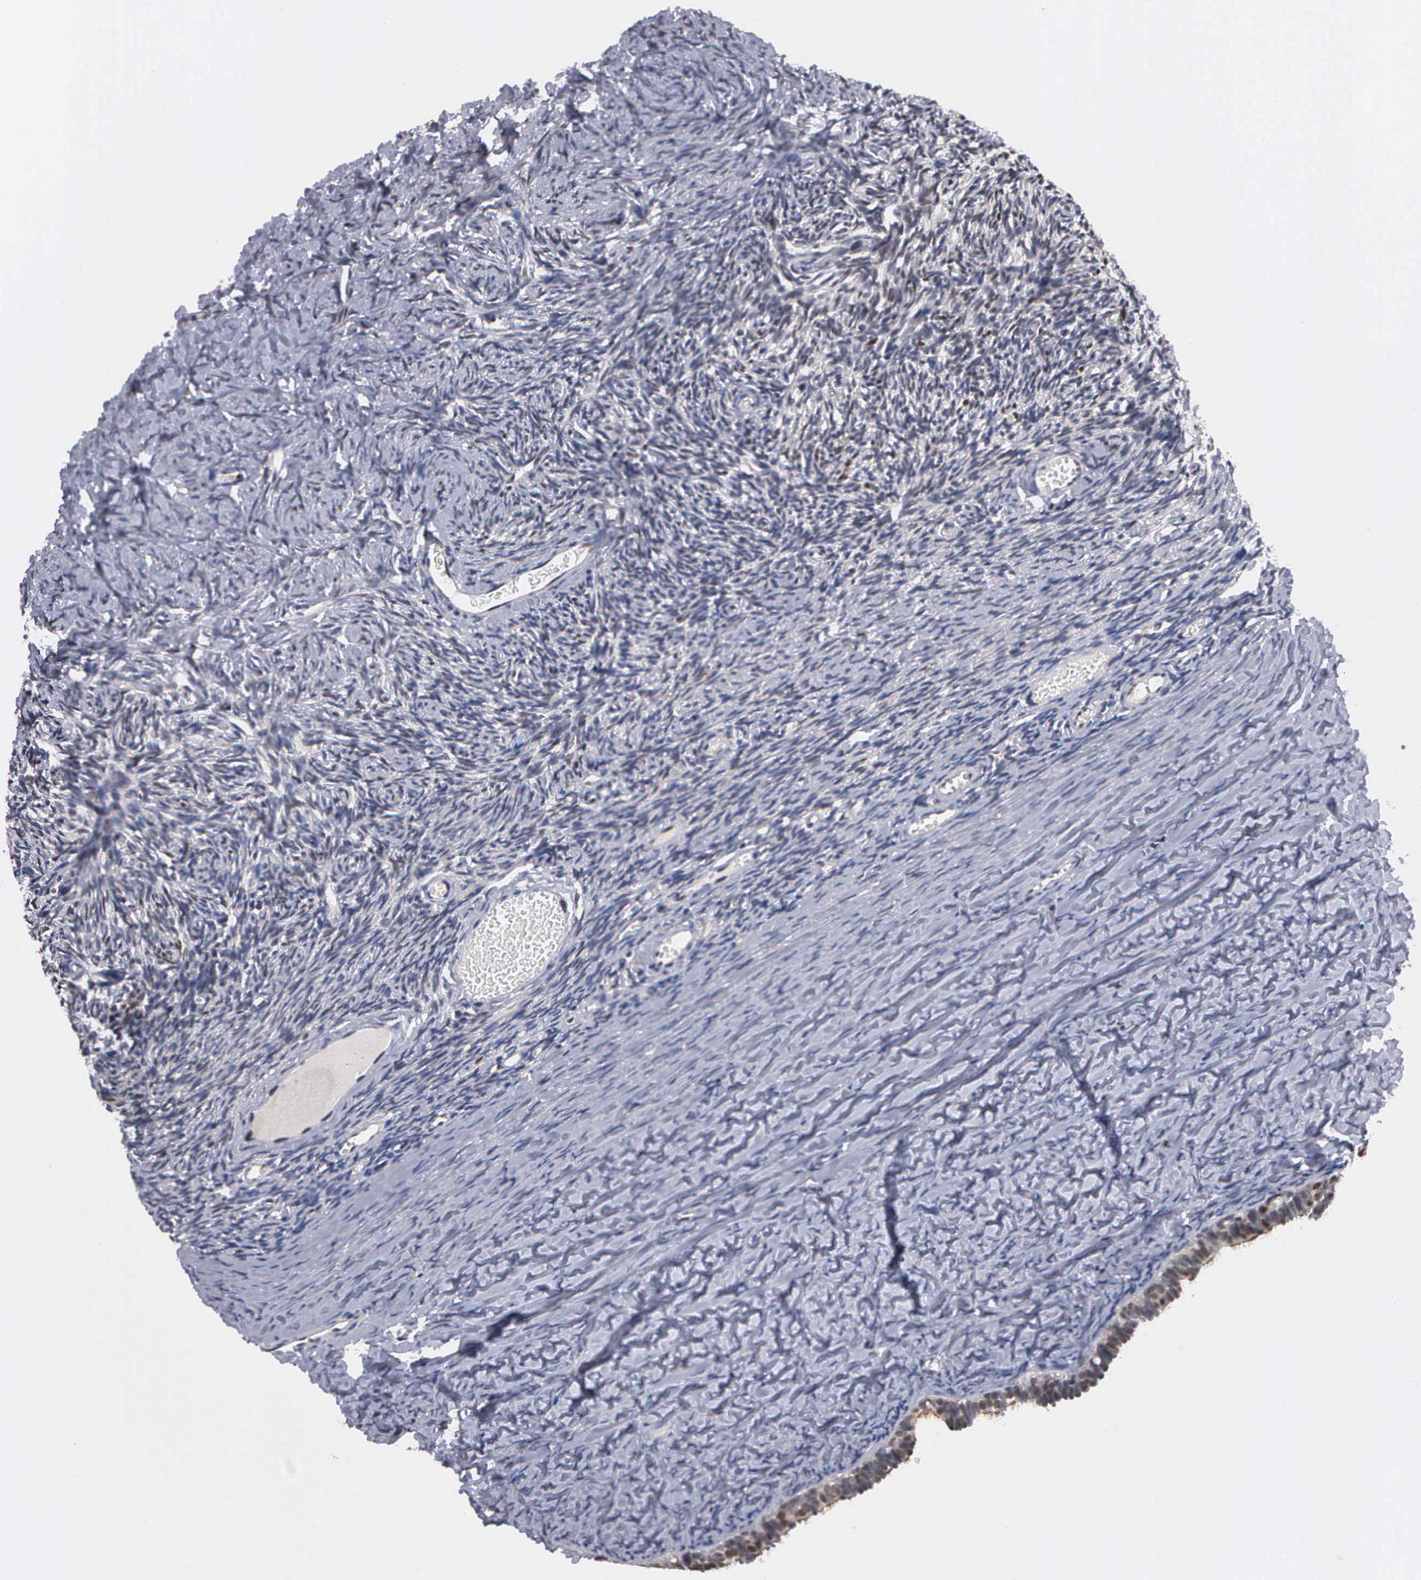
{"staining": {"intensity": "negative", "quantity": "none", "location": "none"}, "tissue": "ovary", "cell_type": "Ovarian stroma cells", "image_type": "normal", "snomed": [{"axis": "morphology", "description": "Normal tissue, NOS"}, {"axis": "topography", "description": "Ovary"}], "caption": "This image is of normal ovary stained with immunohistochemistry (IHC) to label a protein in brown with the nuclei are counter-stained blue. There is no expression in ovarian stroma cells.", "gene": "ZBTB33", "patient": {"sex": "female", "age": 59}}